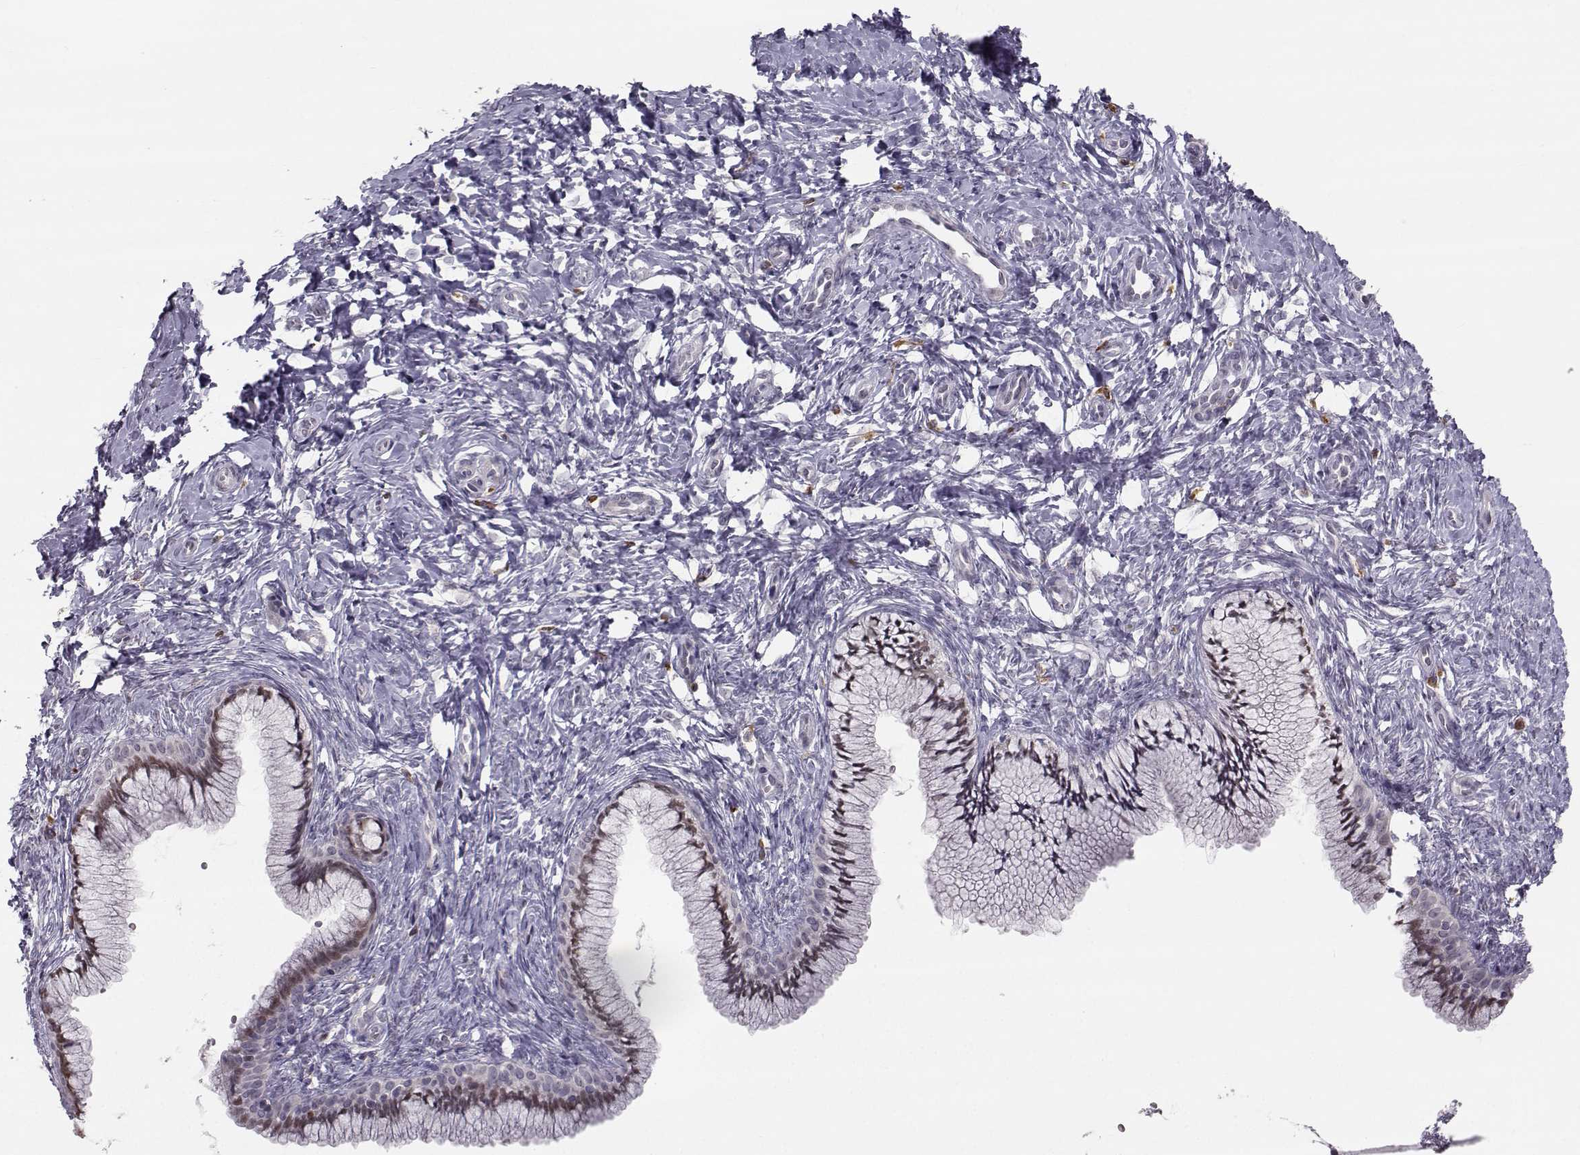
{"staining": {"intensity": "moderate", "quantity": "25%-75%", "location": "nuclear"}, "tissue": "cervix", "cell_type": "Glandular cells", "image_type": "normal", "snomed": [{"axis": "morphology", "description": "Normal tissue, NOS"}, {"axis": "topography", "description": "Cervix"}], "caption": "This image exhibits benign cervix stained with immunohistochemistry (IHC) to label a protein in brown. The nuclear of glandular cells show moderate positivity for the protein. Nuclei are counter-stained blue.", "gene": "LRP8", "patient": {"sex": "female", "age": 37}}